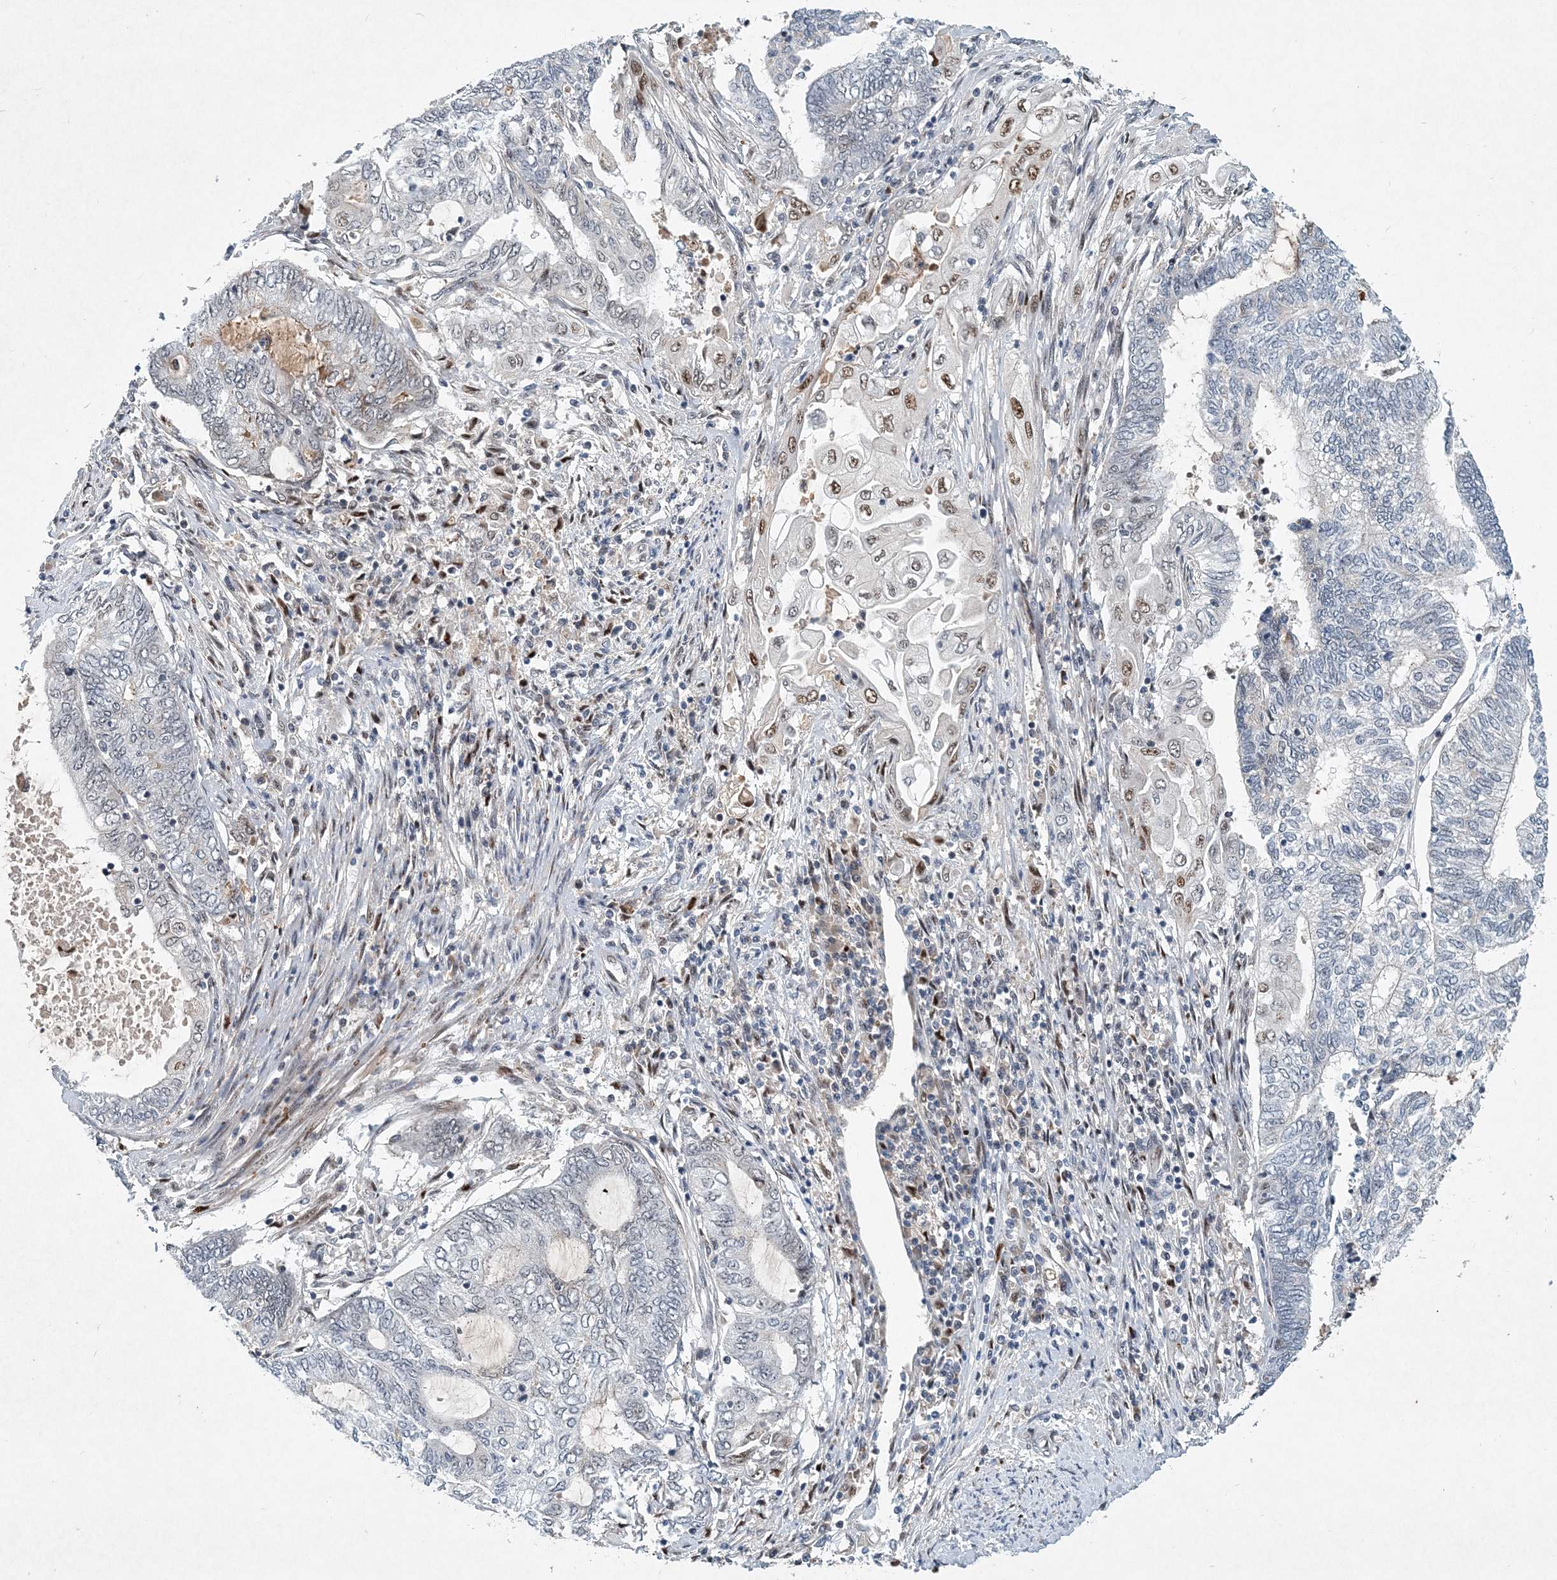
{"staining": {"intensity": "negative", "quantity": "none", "location": "none"}, "tissue": "endometrial cancer", "cell_type": "Tumor cells", "image_type": "cancer", "snomed": [{"axis": "morphology", "description": "Adenocarcinoma, NOS"}, {"axis": "topography", "description": "Uterus"}, {"axis": "topography", "description": "Endometrium"}], "caption": "IHC image of neoplastic tissue: human endometrial cancer stained with DAB (3,3'-diaminobenzidine) reveals no significant protein staining in tumor cells.", "gene": "KPNA4", "patient": {"sex": "female", "age": 70}}